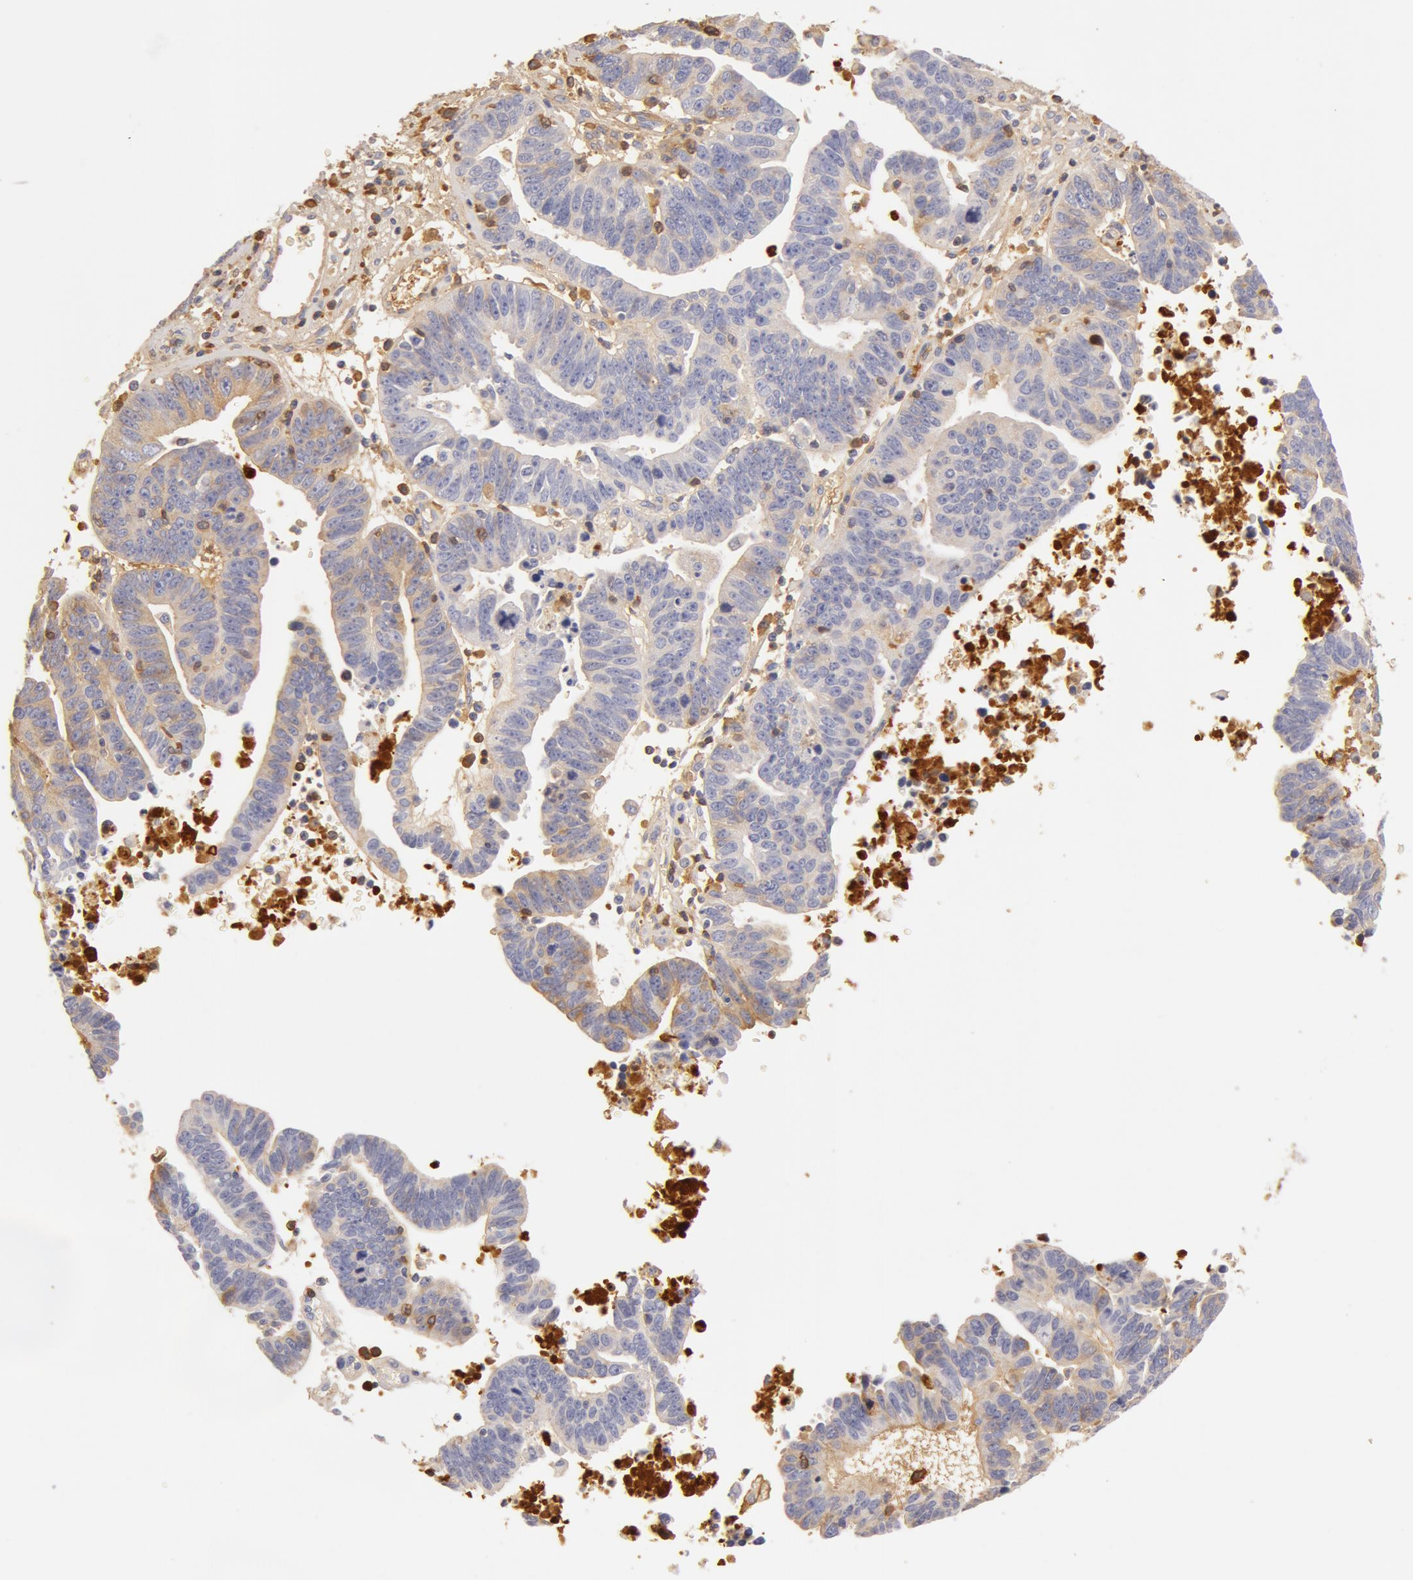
{"staining": {"intensity": "weak", "quantity": "25%-75%", "location": "cytoplasmic/membranous,nuclear"}, "tissue": "ovarian cancer", "cell_type": "Tumor cells", "image_type": "cancer", "snomed": [{"axis": "morphology", "description": "Carcinoma, endometroid"}, {"axis": "morphology", "description": "Cystadenocarcinoma, serous, NOS"}, {"axis": "topography", "description": "Ovary"}], "caption": "Weak cytoplasmic/membranous and nuclear positivity is present in about 25%-75% of tumor cells in endometroid carcinoma (ovarian).", "gene": "GC", "patient": {"sex": "female", "age": 45}}